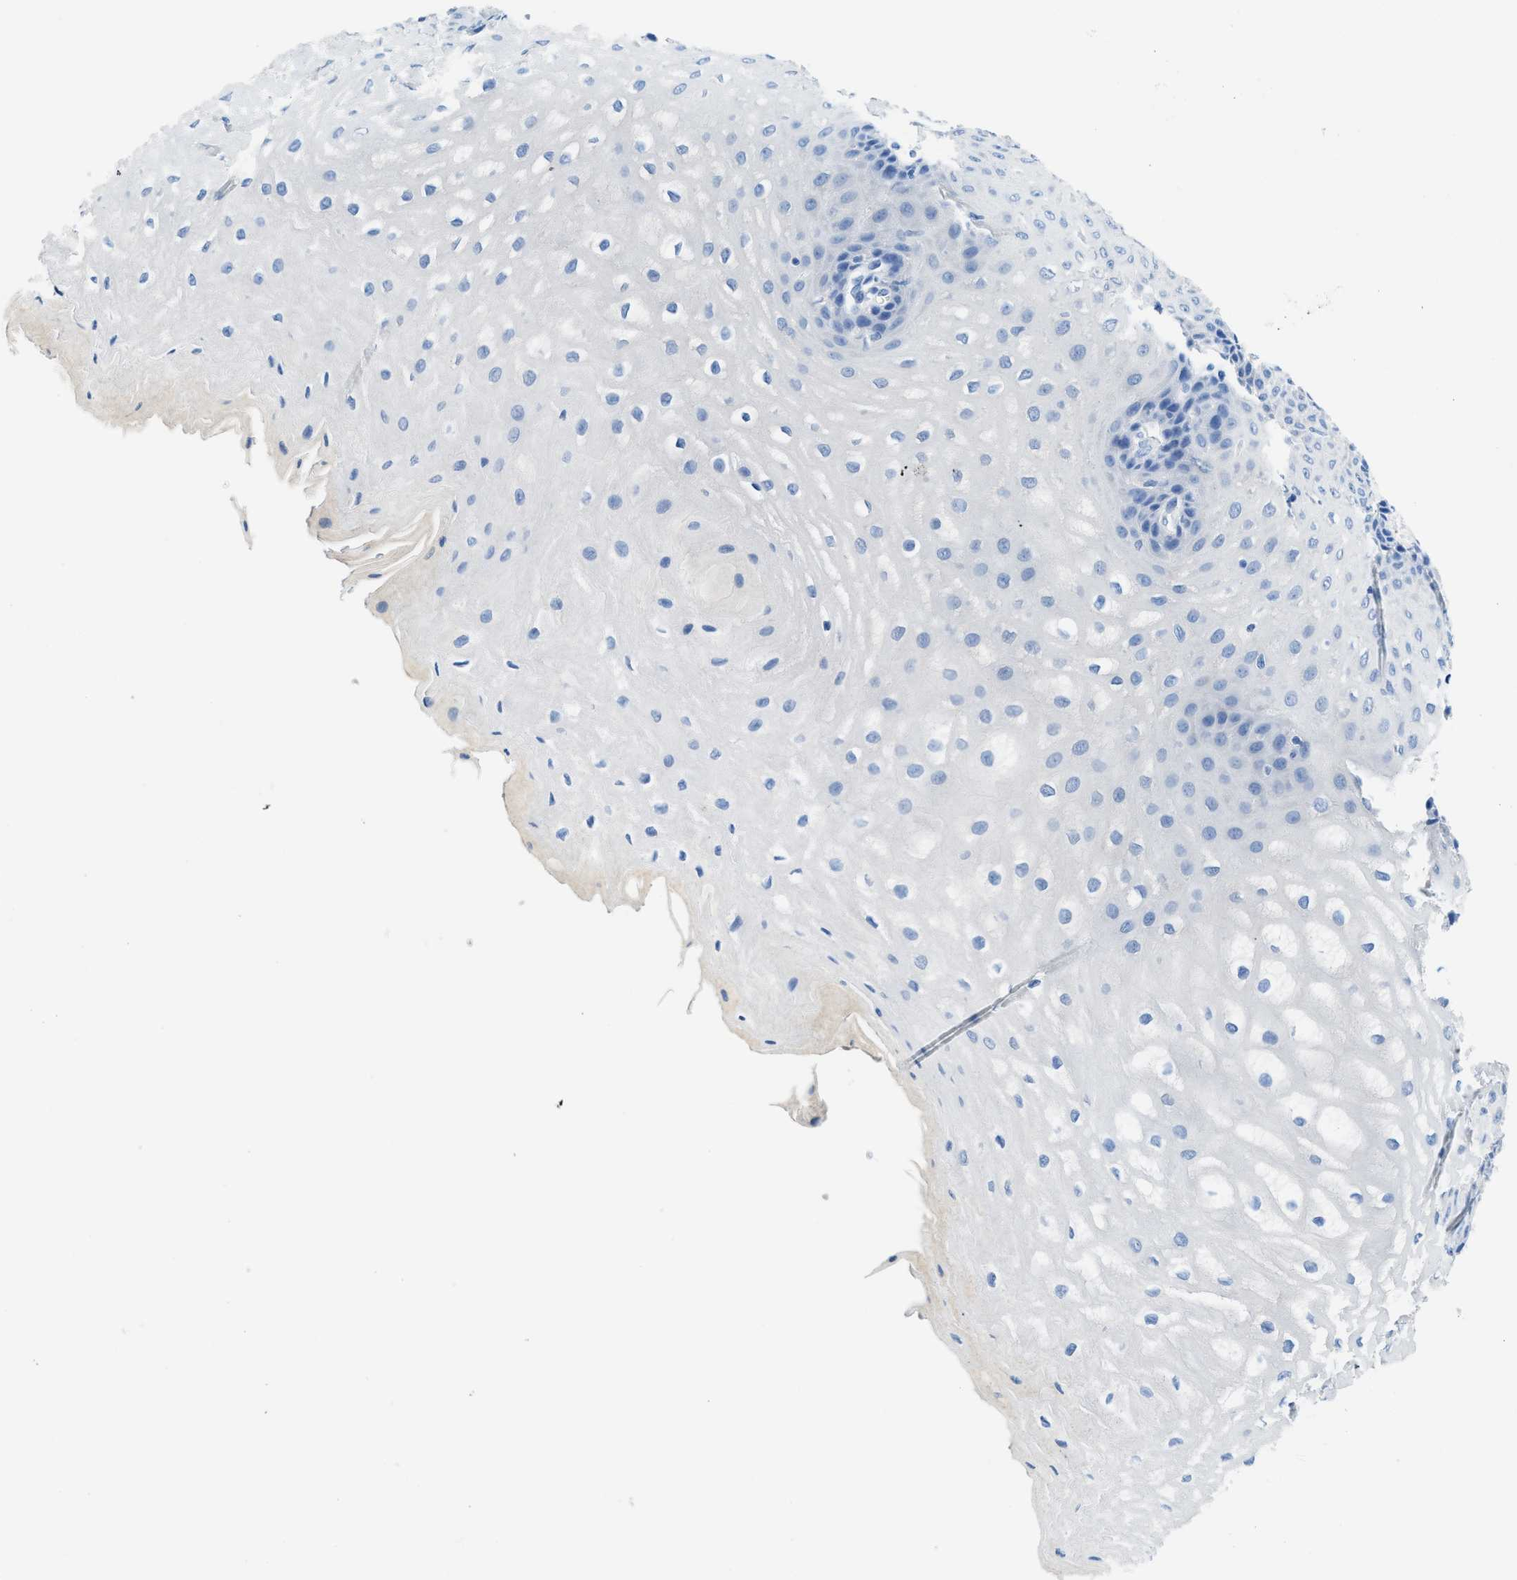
{"staining": {"intensity": "negative", "quantity": "none", "location": "none"}, "tissue": "esophagus", "cell_type": "Squamous epithelial cells", "image_type": "normal", "snomed": [{"axis": "morphology", "description": "Normal tissue, NOS"}, {"axis": "topography", "description": "Esophagus"}], "caption": "Immunohistochemistry photomicrograph of normal esophagus: esophagus stained with DAB (3,3'-diaminobenzidine) demonstrates no significant protein expression in squamous epithelial cells. (DAB immunohistochemistry (IHC) with hematoxylin counter stain).", "gene": "NEB", "patient": {"sex": "male", "age": 54}}